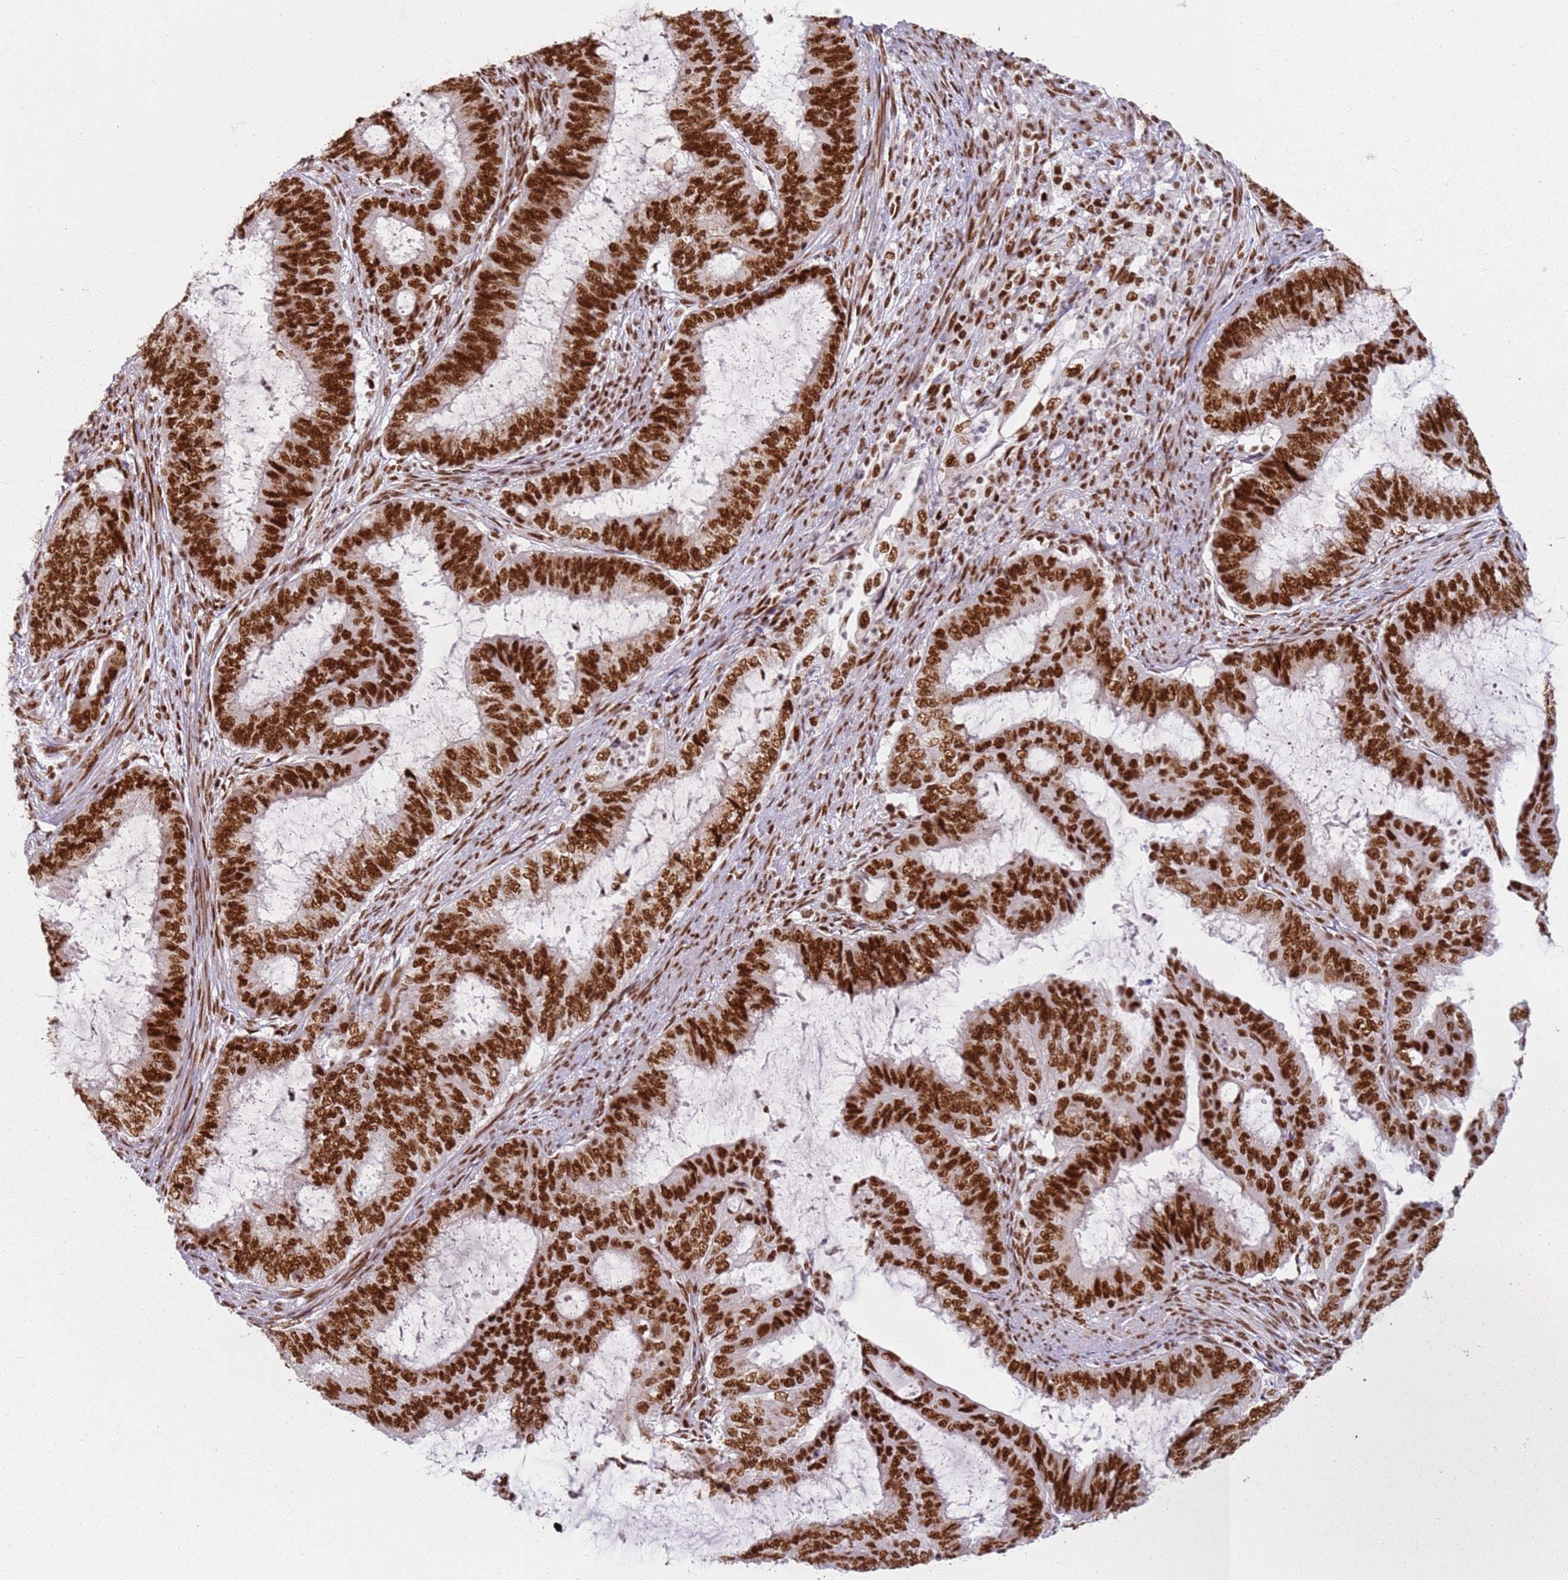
{"staining": {"intensity": "strong", "quantity": ">75%", "location": "nuclear"}, "tissue": "endometrial cancer", "cell_type": "Tumor cells", "image_type": "cancer", "snomed": [{"axis": "morphology", "description": "Adenocarcinoma, NOS"}, {"axis": "topography", "description": "Endometrium"}], "caption": "Protein staining by IHC reveals strong nuclear positivity in approximately >75% of tumor cells in endometrial adenocarcinoma.", "gene": "TENT4A", "patient": {"sex": "female", "age": 51}}